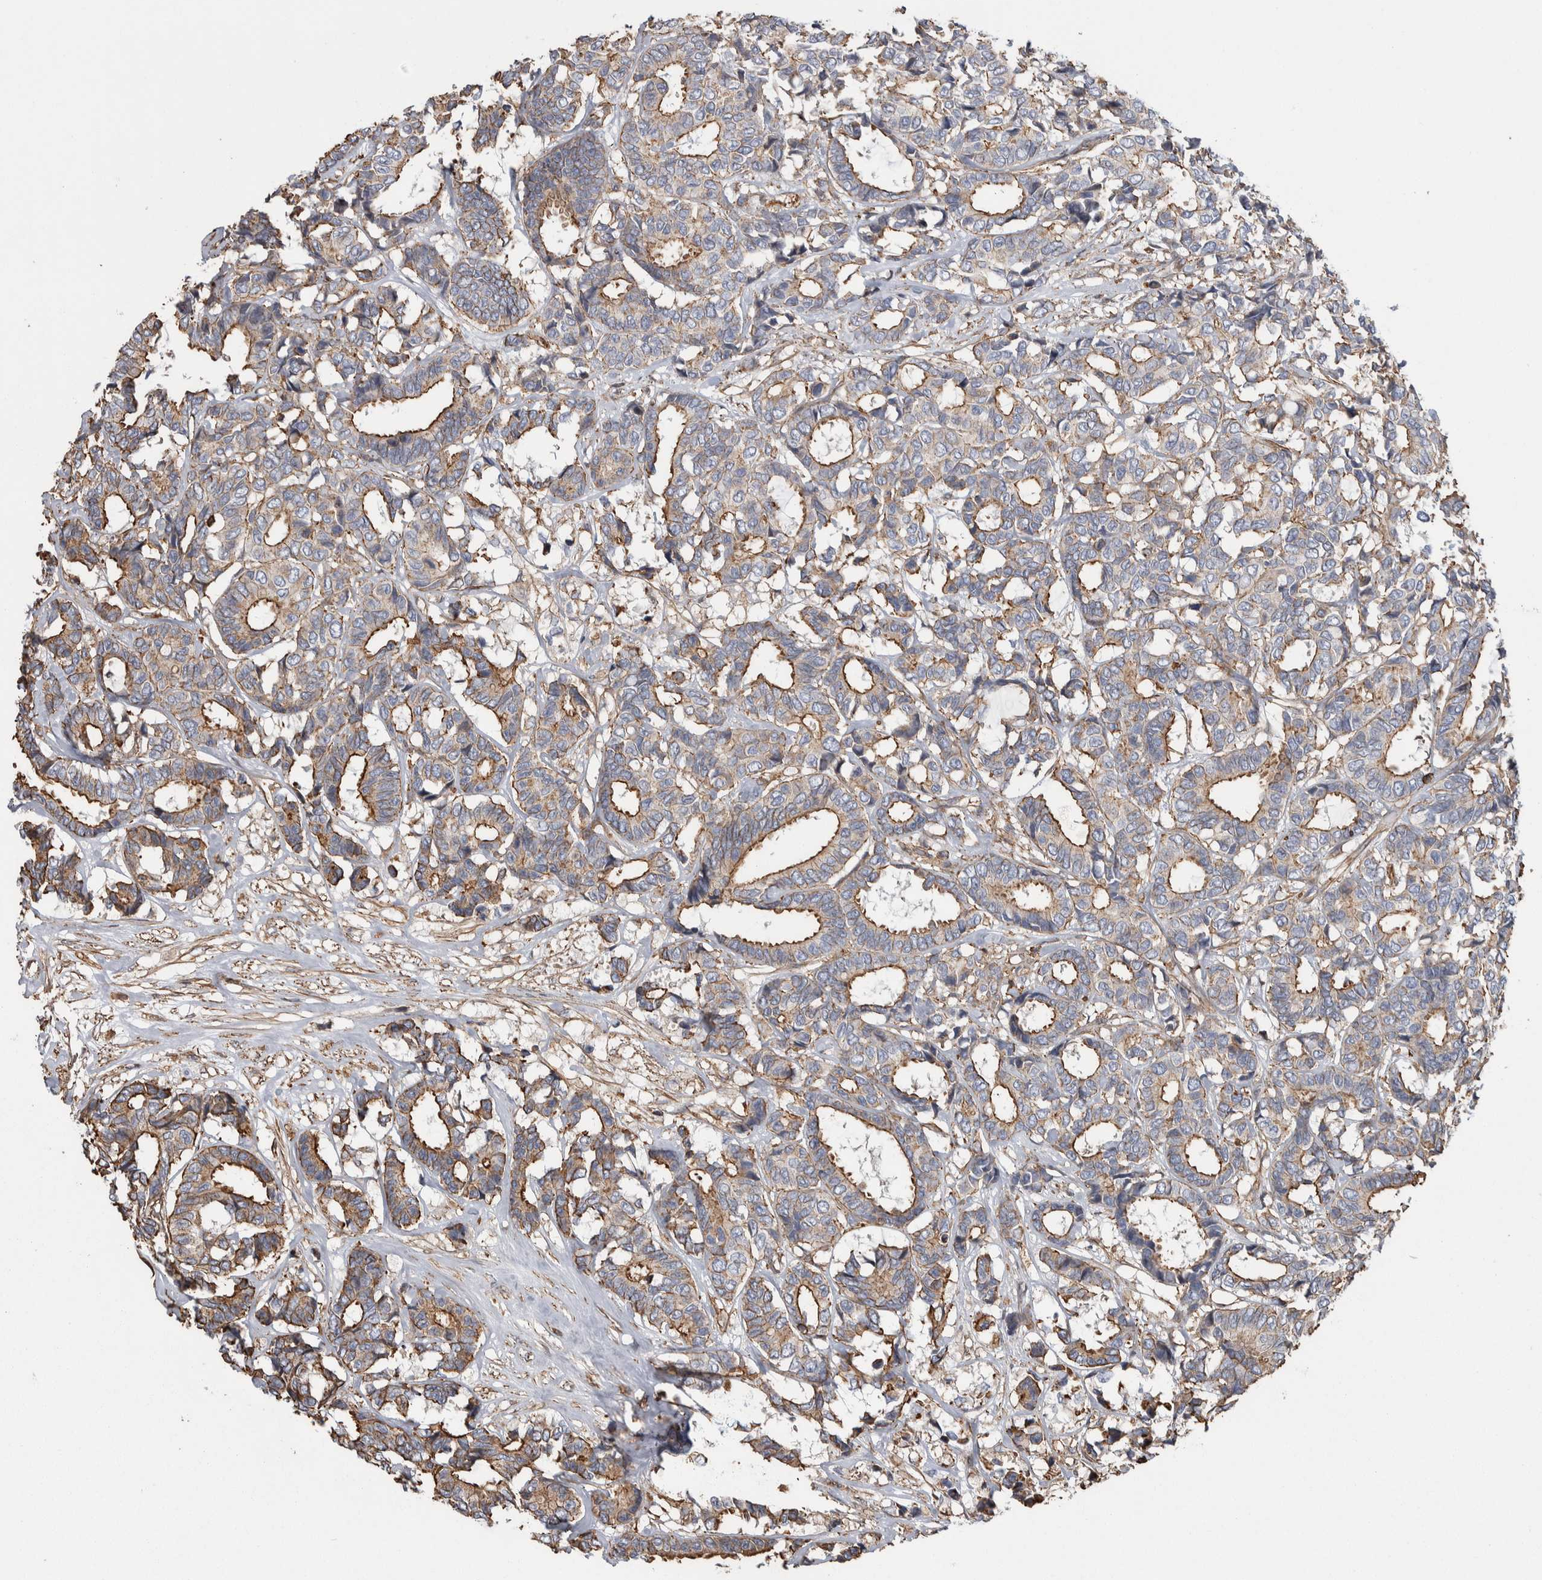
{"staining": {"intensity": "moderate", "quantity": "25%-75%", "location": "cytoplasmic/membranous"}, "tissue": "breast cancer", "cell_type": "Tumor cells", "image_type": "cancer", "snomed": [{"axis": "morphology", "description": "Duct carcinoma"}, {"axis": "topography", "description": "Breast"}], "caption": "The histopathology image demonstrates staining of breast cancer, revealing moderate cytoplasmic/membranous protein staining (brown color) within tumor cells. (DAB IHC with brightfield microscopy, high magnification).", "gene": "ENPP2", "patient": {"sex": "female", "age": 87}}